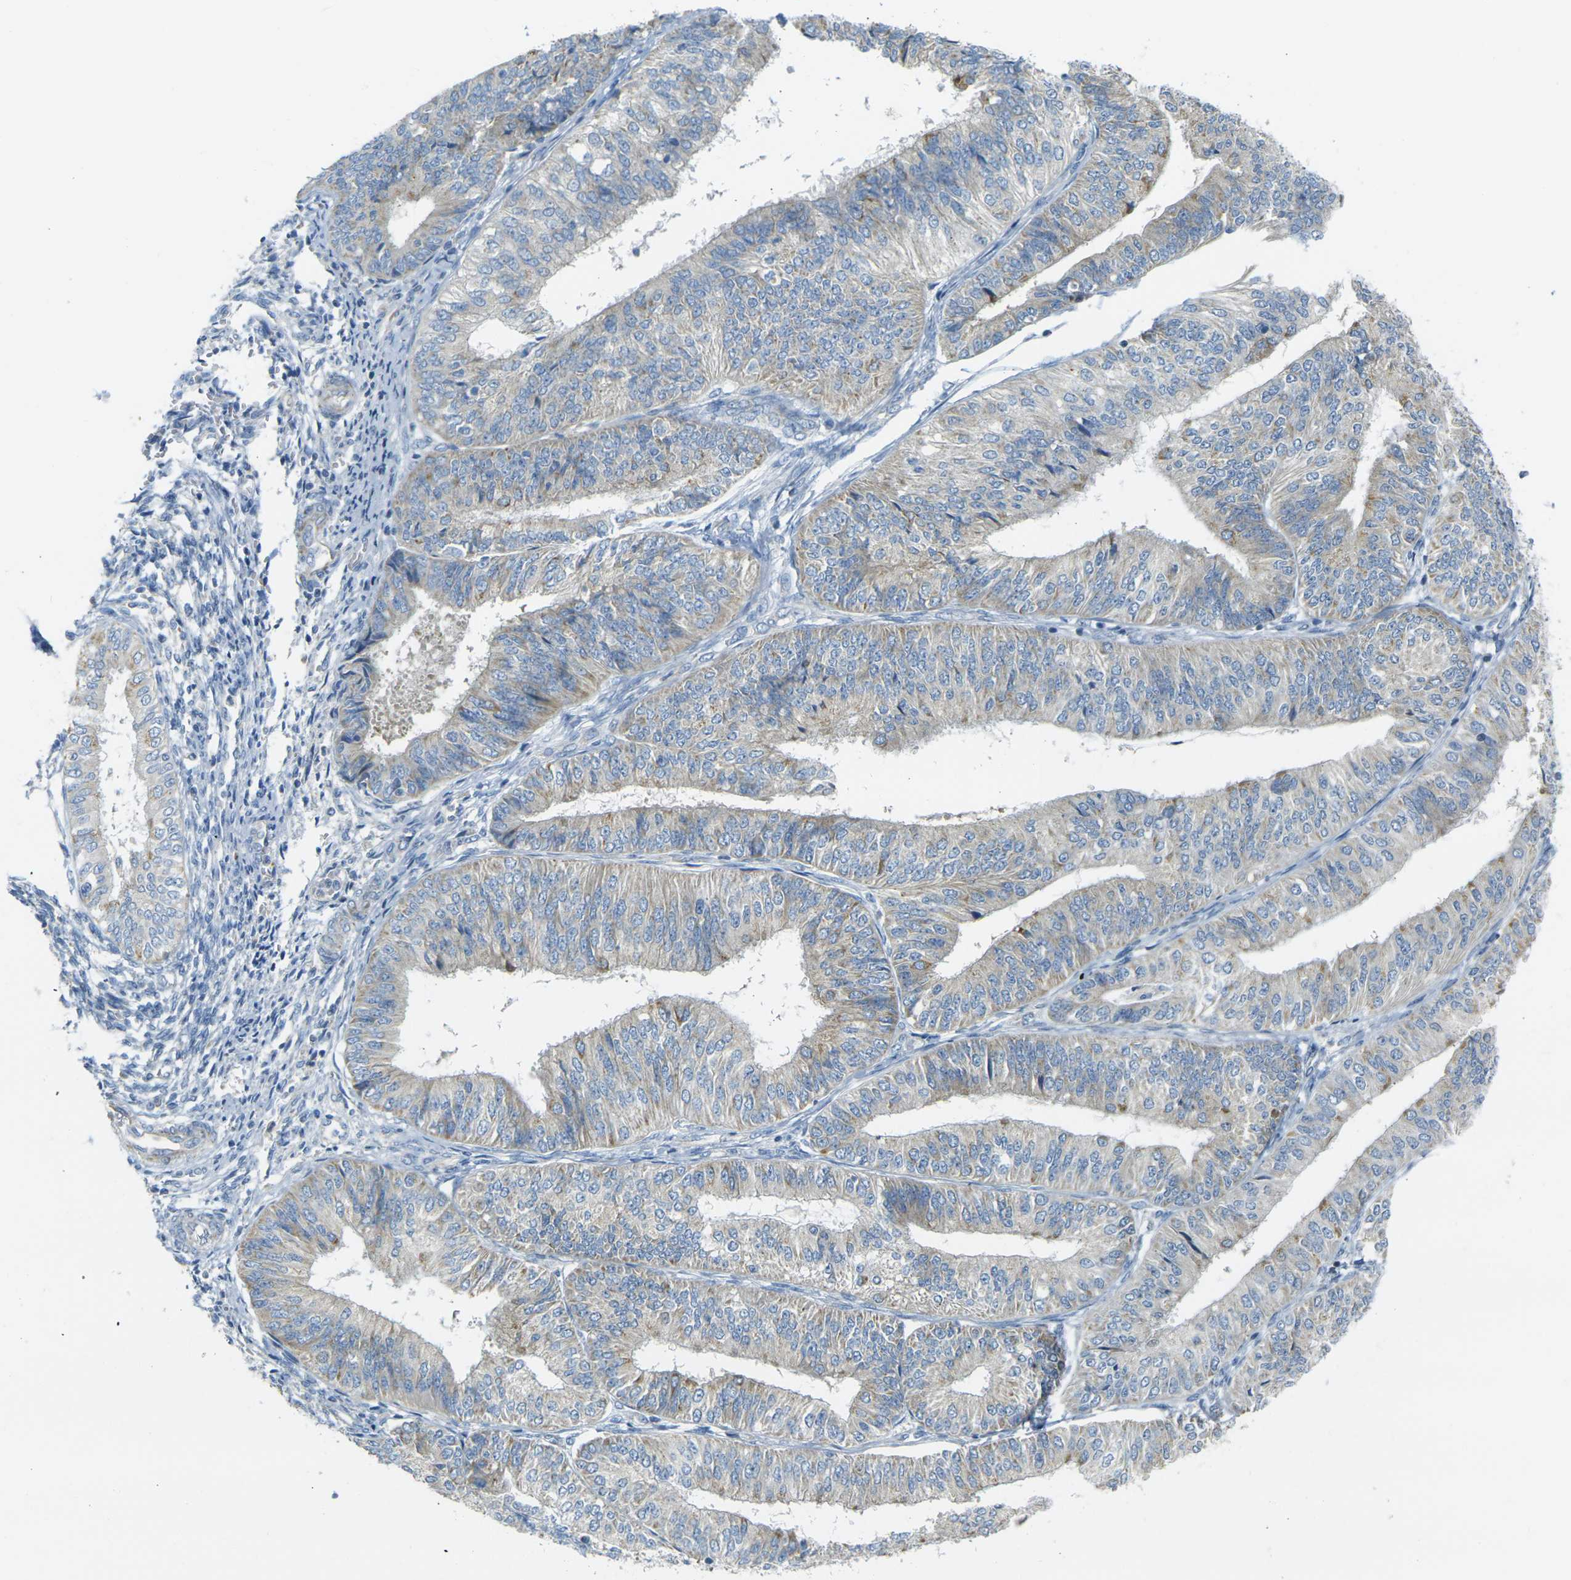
{"staining": {"intensity": "weak", "quantity": ">75%", "location": "cytoplasmic/membranous"}, "tissue": "endometrial cancer", "cell_type": "Tumor cells", "image_type": "cancer", "snomed": [{"axis": "morphology", "description": "Adenocarcinoma, NOS"}, {"axis": "topography", "description": "Endometrium"}], "caption": "A high-resolution micrograph shows IHC staining of endometrial adenocarcinoma, which demonstrates weak cytoplasmic/membranous positivity in approximately >75% of tumor cells.", "gene": "PARD6B", "patient": {"sex": "female", "age": 58}}